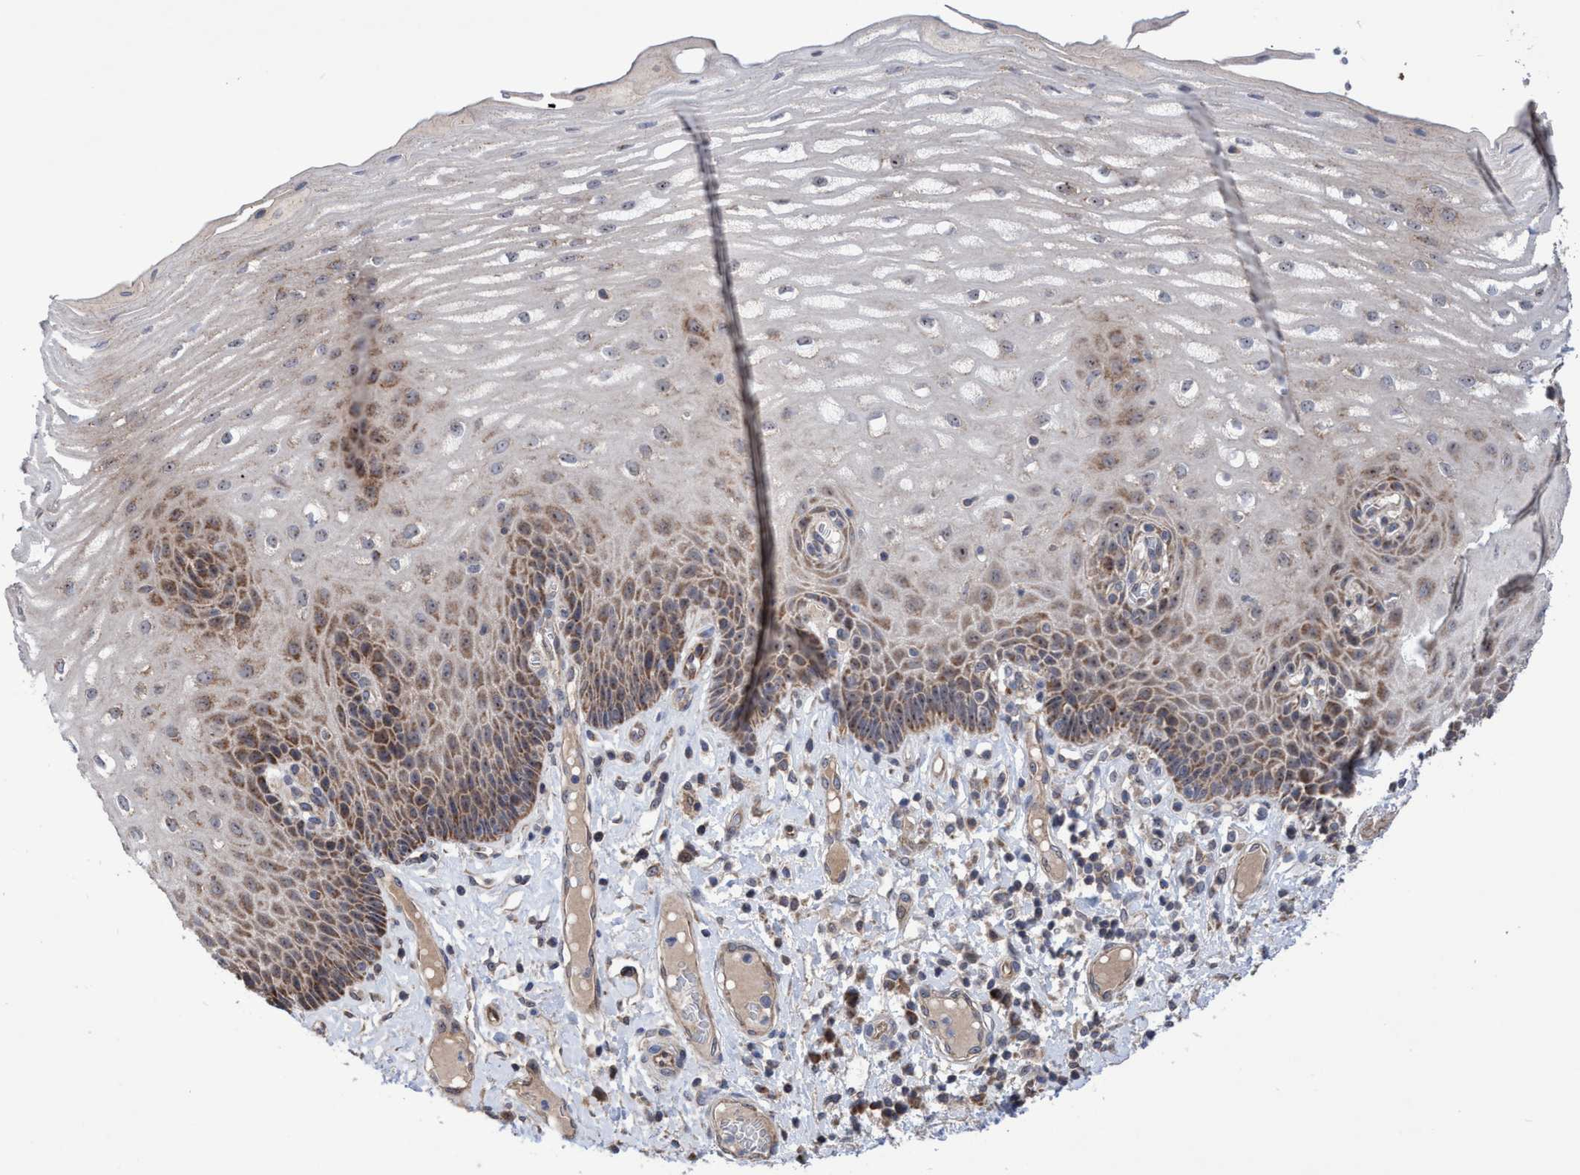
{"staining": {"intensity": "moderate", "quantity": ">75%", "location": "cytoplasmic/membranous,nuclear"}, "tissue": "esophagus", "cell_type": "Squamous epithelial cells", "image_type": "normal", "snomed": [{"axis": "morphology", "description": "Normal tissue, NOS"}, {"axis": "topography", "description": "Esophagus"}], "caption": "Protein expression analysis of normal human esophagus reveals moderate cytoplasmic/membranous,nuclear positivity in about >75% of squamous epithelial cells.", "gene": "P2RY14", "patient": {"sex": "male", "age": 54}}